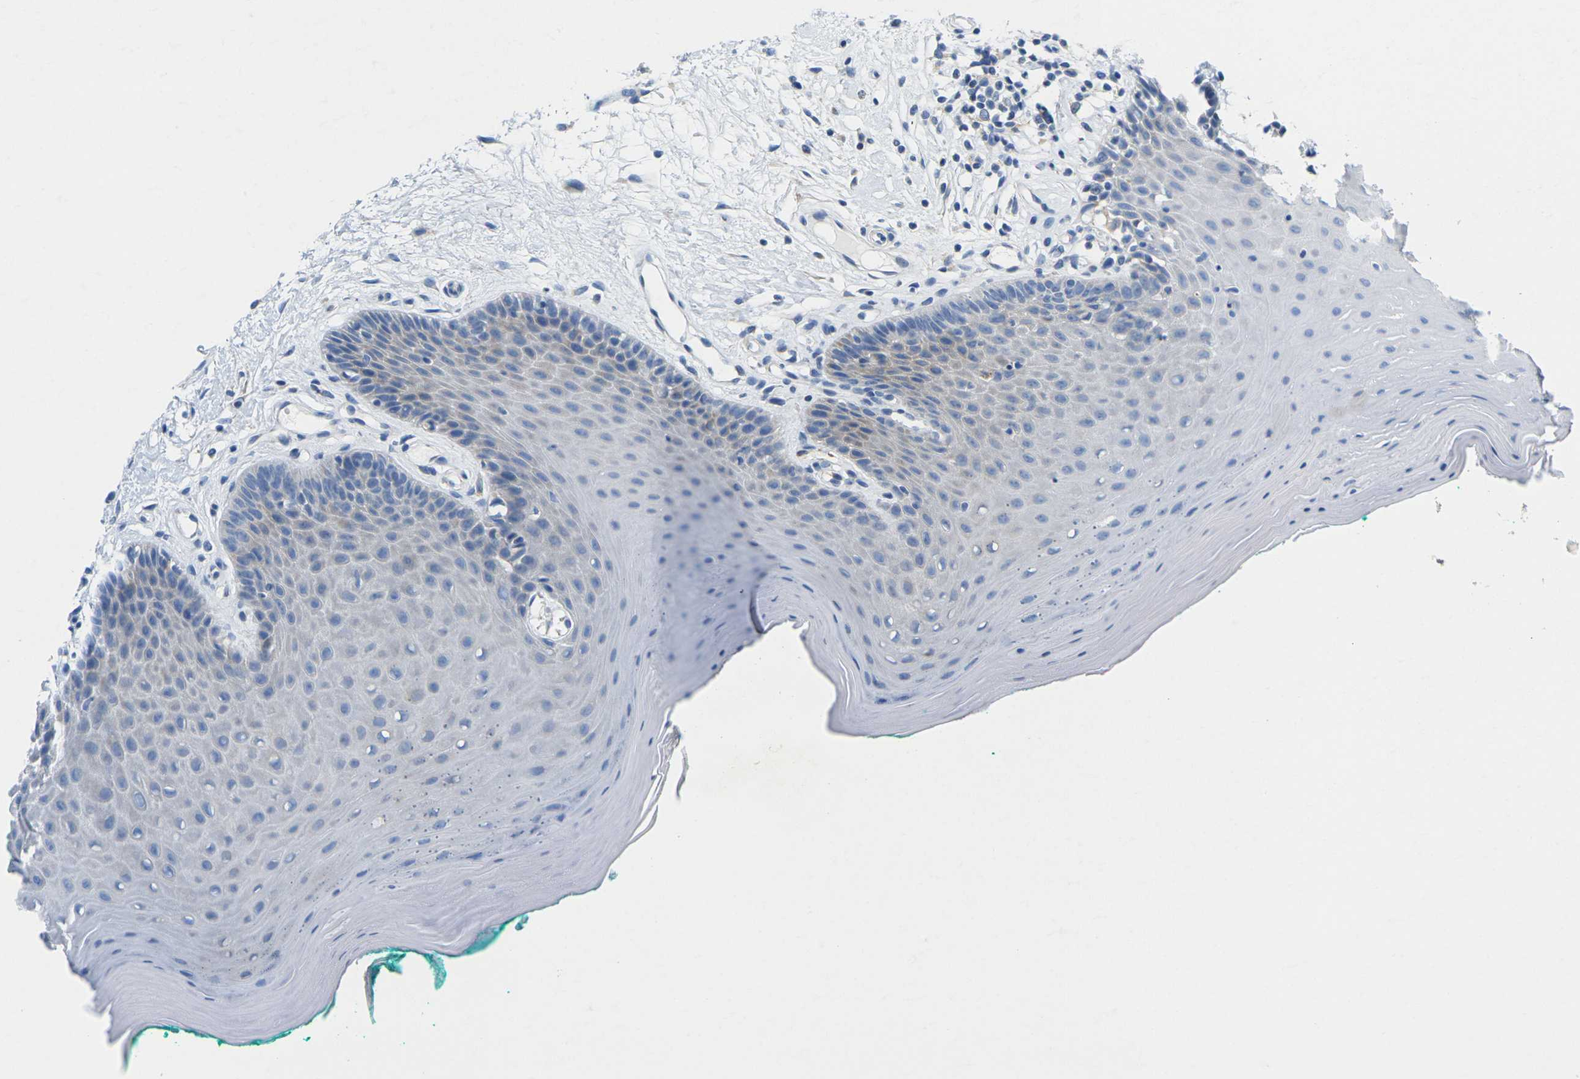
{"staining": {"intensity": "weak", "quantity": "<25%", "location": "cytoplasmic/membranous"}, "tissue": "oral mucosa", "cell_type": "Squamous epithelial cells", "image_type": "normal", "snomed": [{"axis": "morphology", "description": "Normal tissue, NOS"}, {"axis": "topography", "description": "Skeletal muscle"}, {"axis": "topography", "description": "Oral tissue"}], "caption": "The histopathology image displays no staining of squamous epithelial cells in unremarkable oral mucosa.", "gene": "TMEM204", "patient": {"sex": "male", "age": 58}}